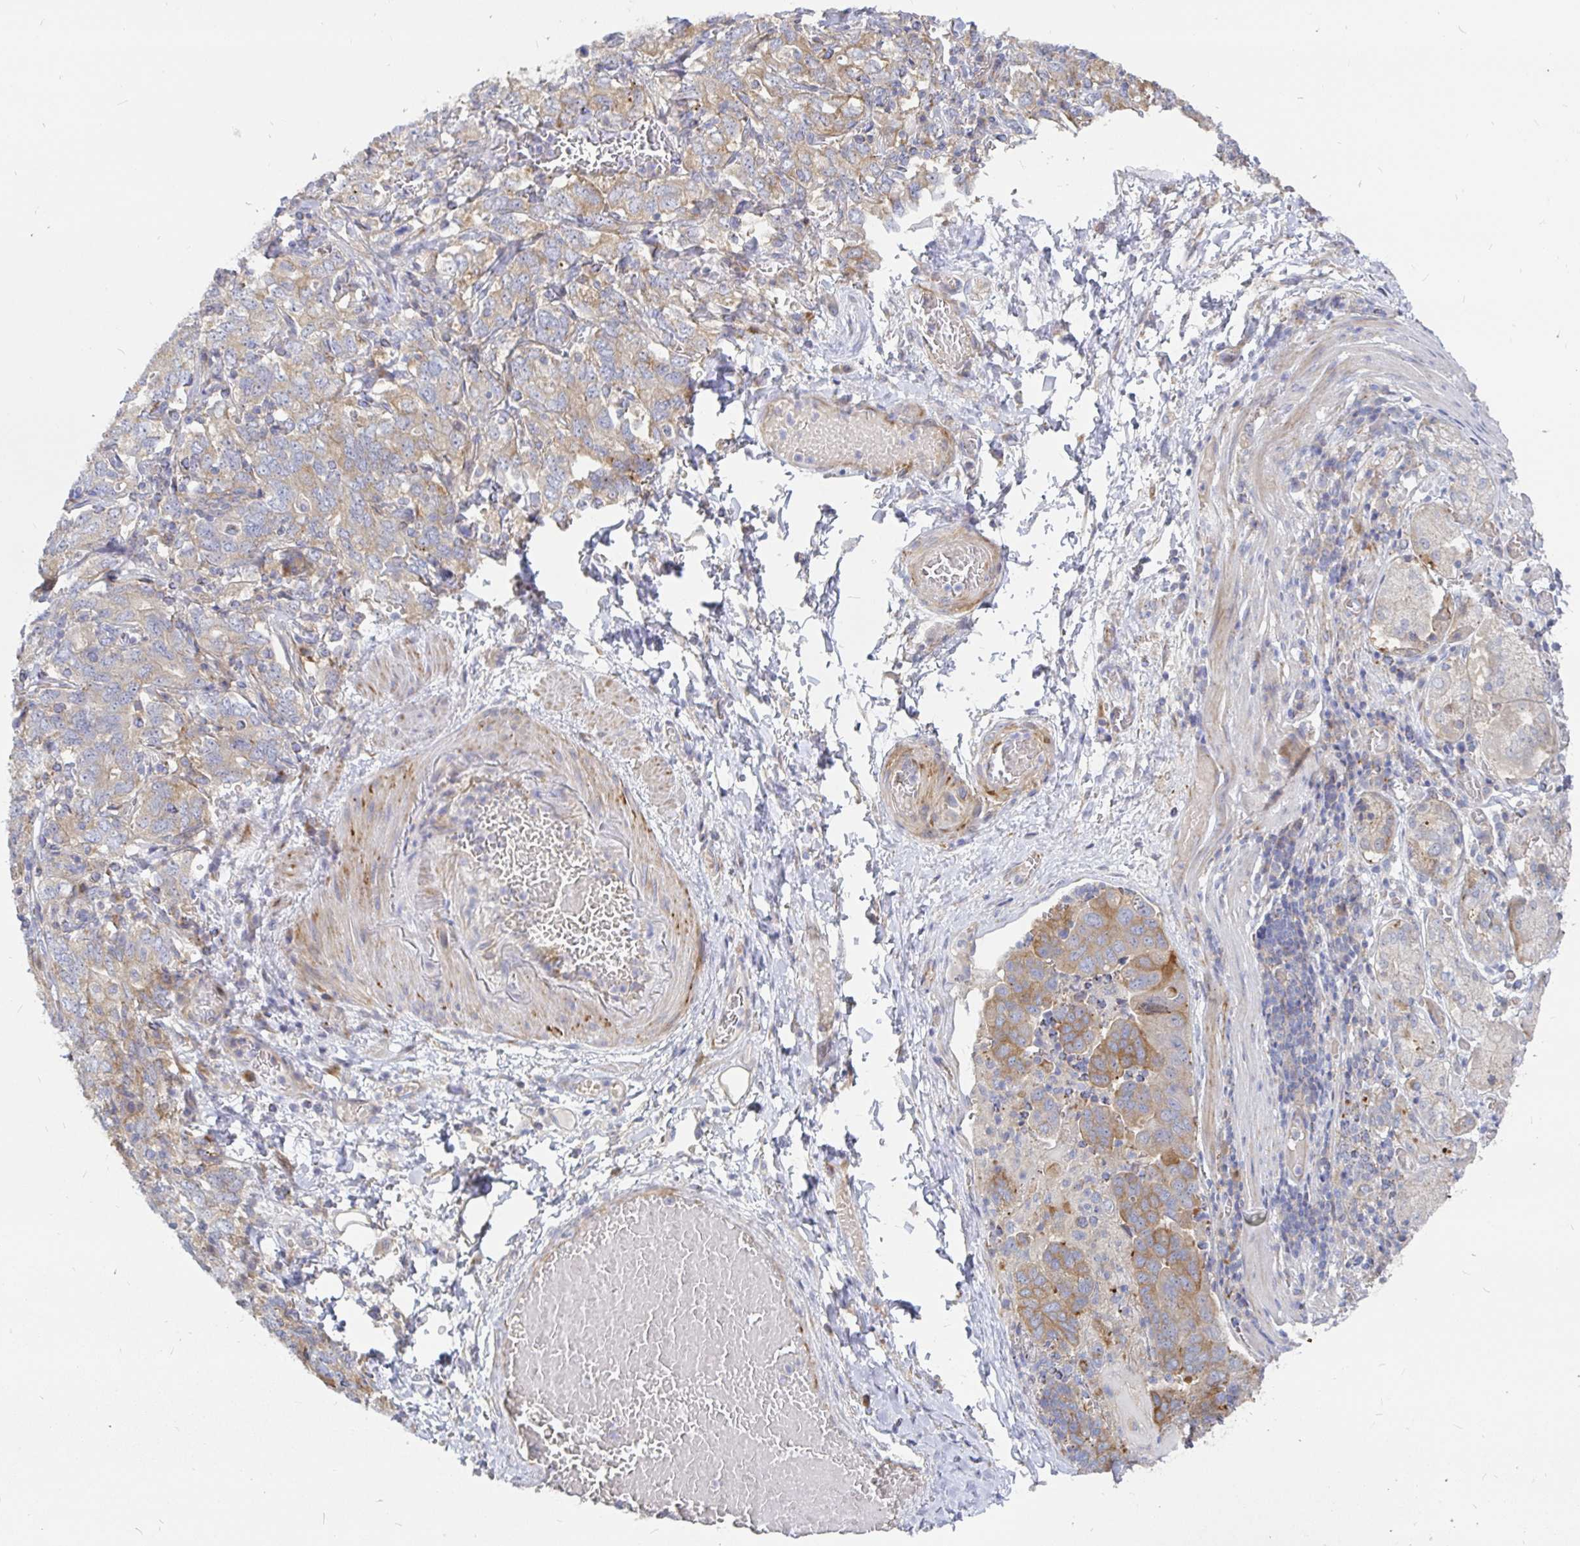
{"staining": {"intensity": "moderate", "quantity": "<25%", "location": "cytoplasmic/membranous"}, "tissue": "stomach cancer", "cell_type": "Tumor cells", "image_type": "cancer", "snomed": [{"axis": "morphology", "description": "Adenocarcinoma, NOS"}, {"axis": "topography", "description": "Stomach, upper"}, {"axis": "topography", "description": "Stomach"}], "caption": "A low amount of moderate cytoplasmic/membranous staining is appreciated in about <25% of tumor cells in stomach cancer (adenocarcinoma) tissue.", "gene": "KCTD19", "patient": {"sex": "male", "age": 62}}